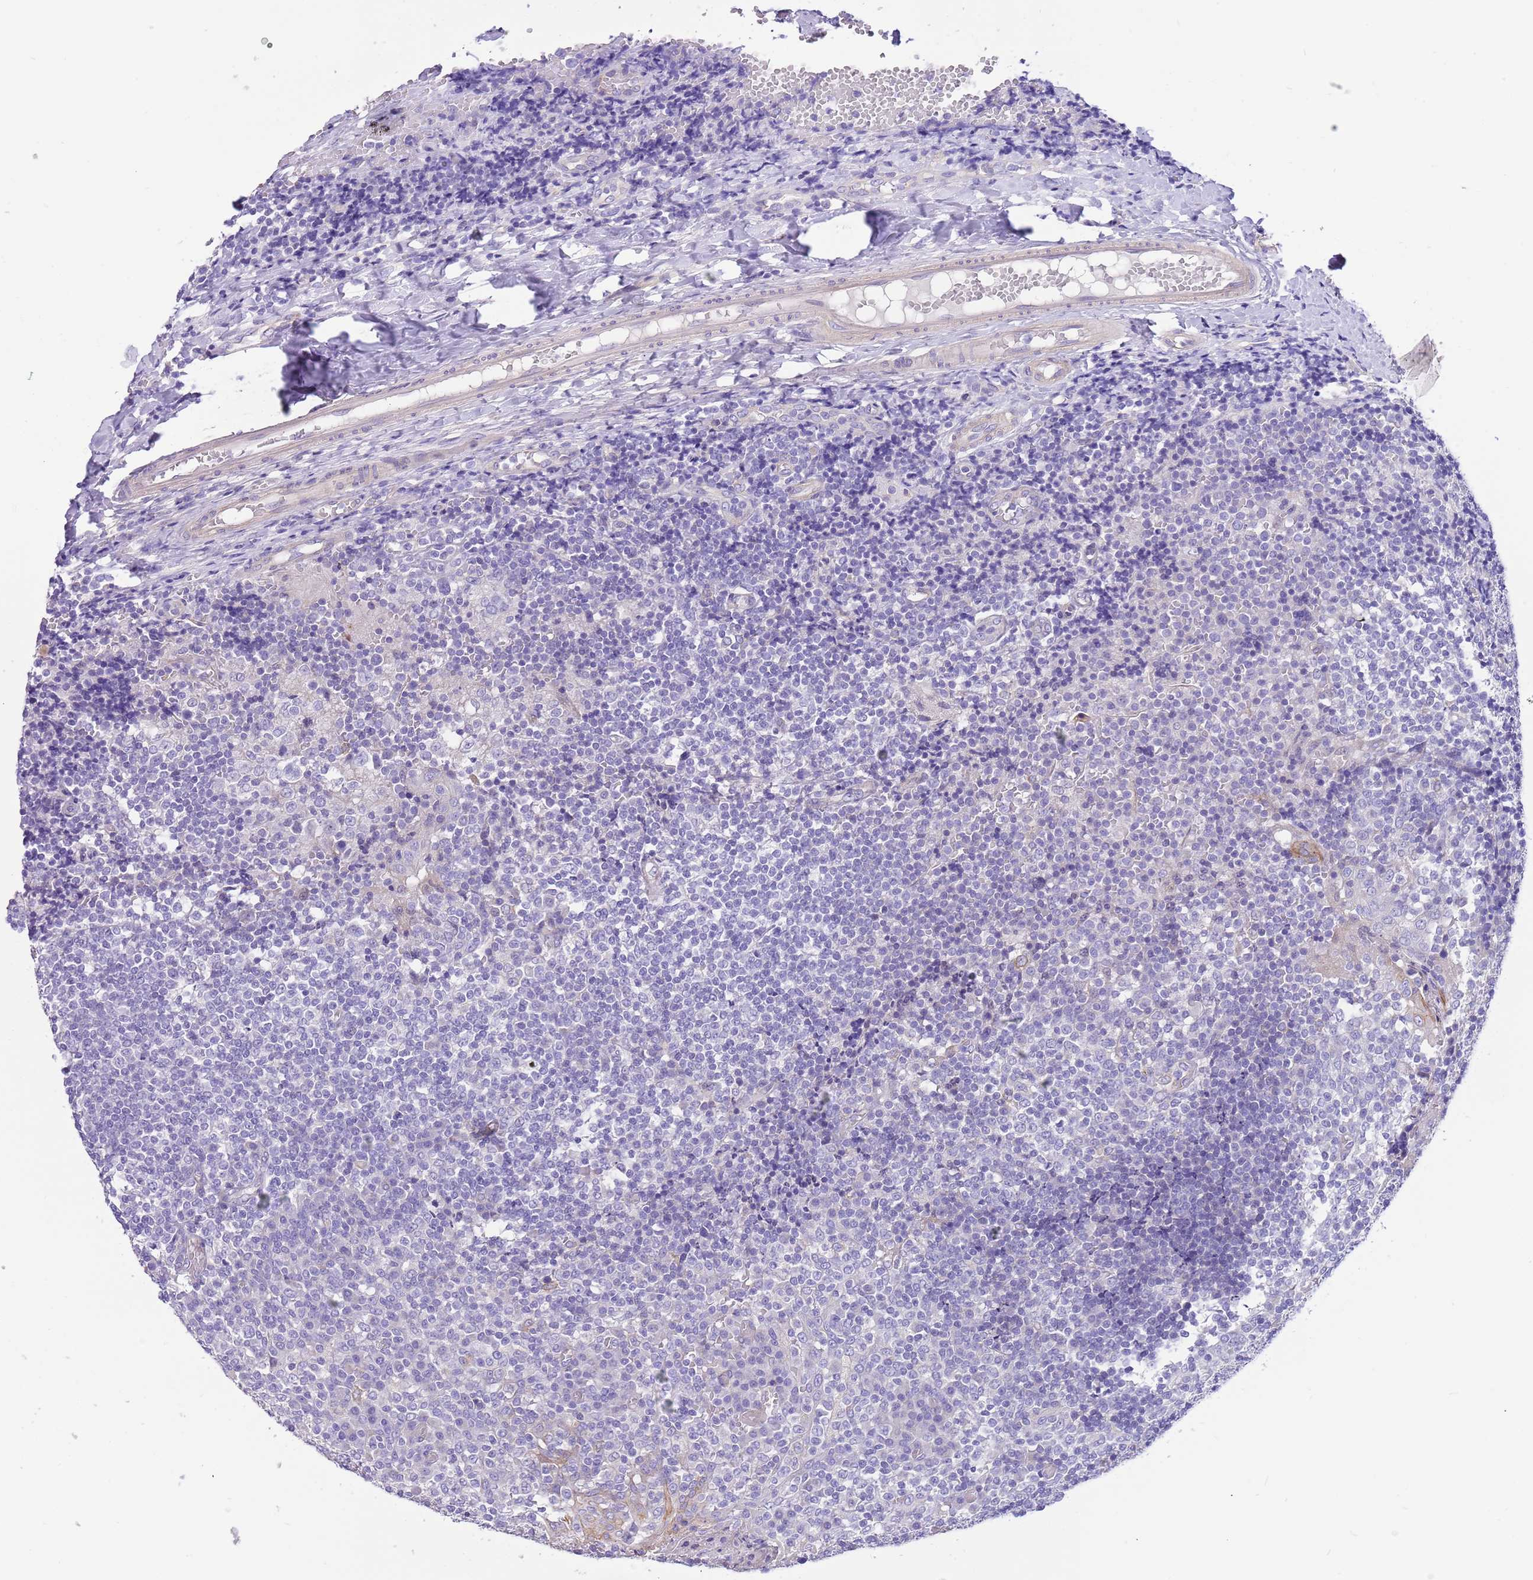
{"staining": {"intensity": "negative", "quantity": "none", "location": "none"}, "tissue": "tonsil", "cell_type": "Germinal center cells", "image_type": "normal", "snomed": [{"axis": "morphology", "description": "Normal tissue, NOS"}, {"axis": "topography", "description": "Tonsil"}], "caption": "This is an immunohistochemistry photomicrograph of unremarkable tonsil. There is no staining in germinal center cells.", "gene": "SERINC3", "patient": {"sex": "female", "age": 19}}